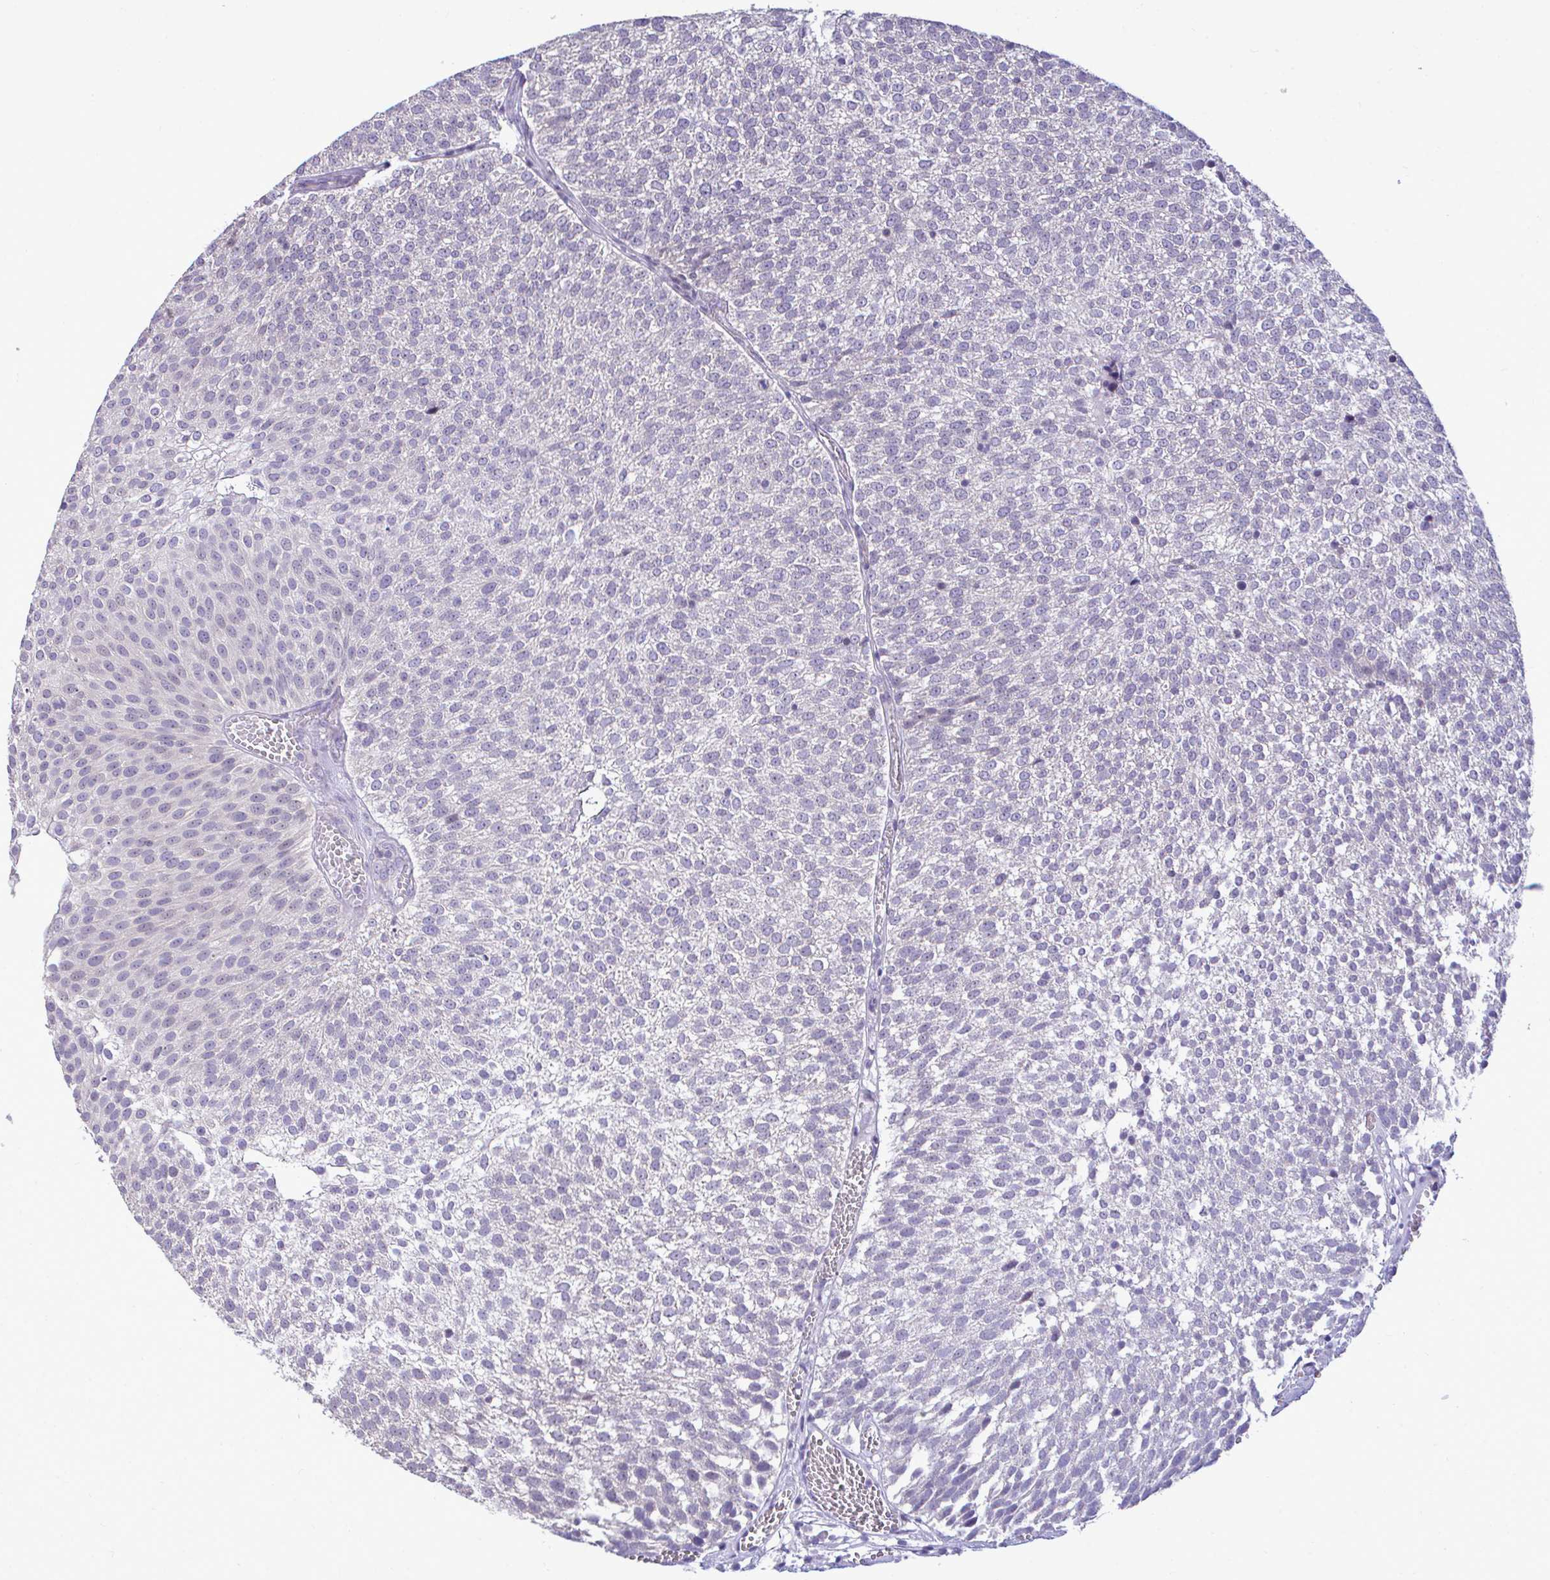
{"staining": {"intensity": "negative", "quantity": "none", "location": "none"}, "tissue": "urothelial cancer", "cell_type": "Tumor cells", "image_type": "cancer", "snomed": [{"axis": "morphology", "description": "Urothelial carcinoma, Low grade"}, {"axis": "topography", "description": "Urinary bladder"}], "caption": "The image reveals no significant staining in tumor cells of urothelial carcinoma (low-grade).", "gene": "PIGK", "patient": {"sex": "female", "age": 79}}